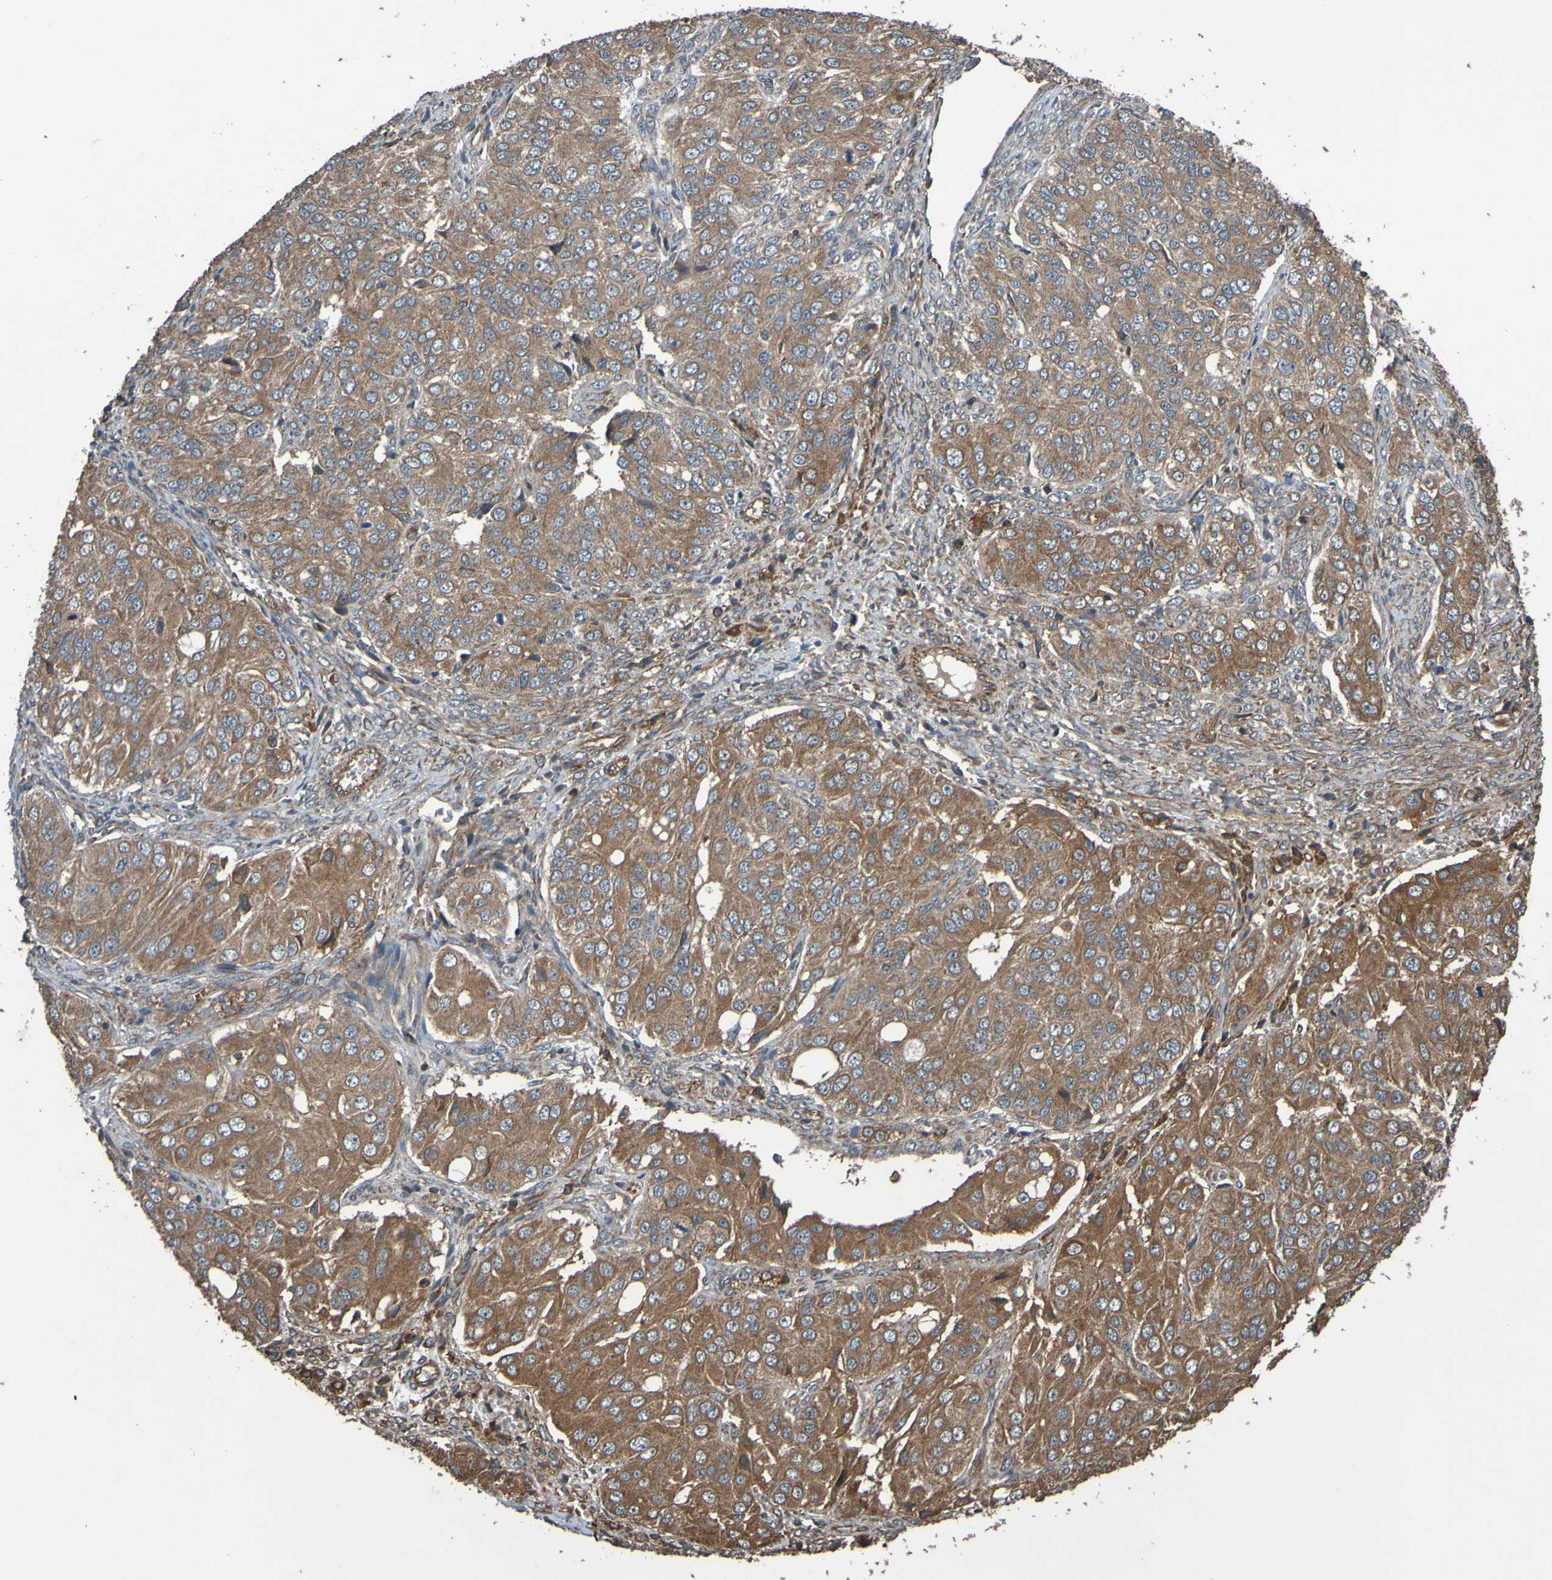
{"staining": {"intensity": "moderate", "quantity": ">75%", "location": "cytoplasmic/membranous"}, "tissue": "ovarian cancer", "cell_type": "Tumor cells", "image_type": "cancer", "snomed": [{"axis": "morphology", "description": "Carcinoma, endometroid"}, {"axis": "topography", "description": "Ovary"}], "caption": "High-power microscopy captured an IHC photomicrograph of ovarian endometroid carcinoma, revealing moderate cytoplasmic/membranous expression in about >75% of tumor cells.", "gene": "UCN", "patient": {"sex": "female", "age": 51}}